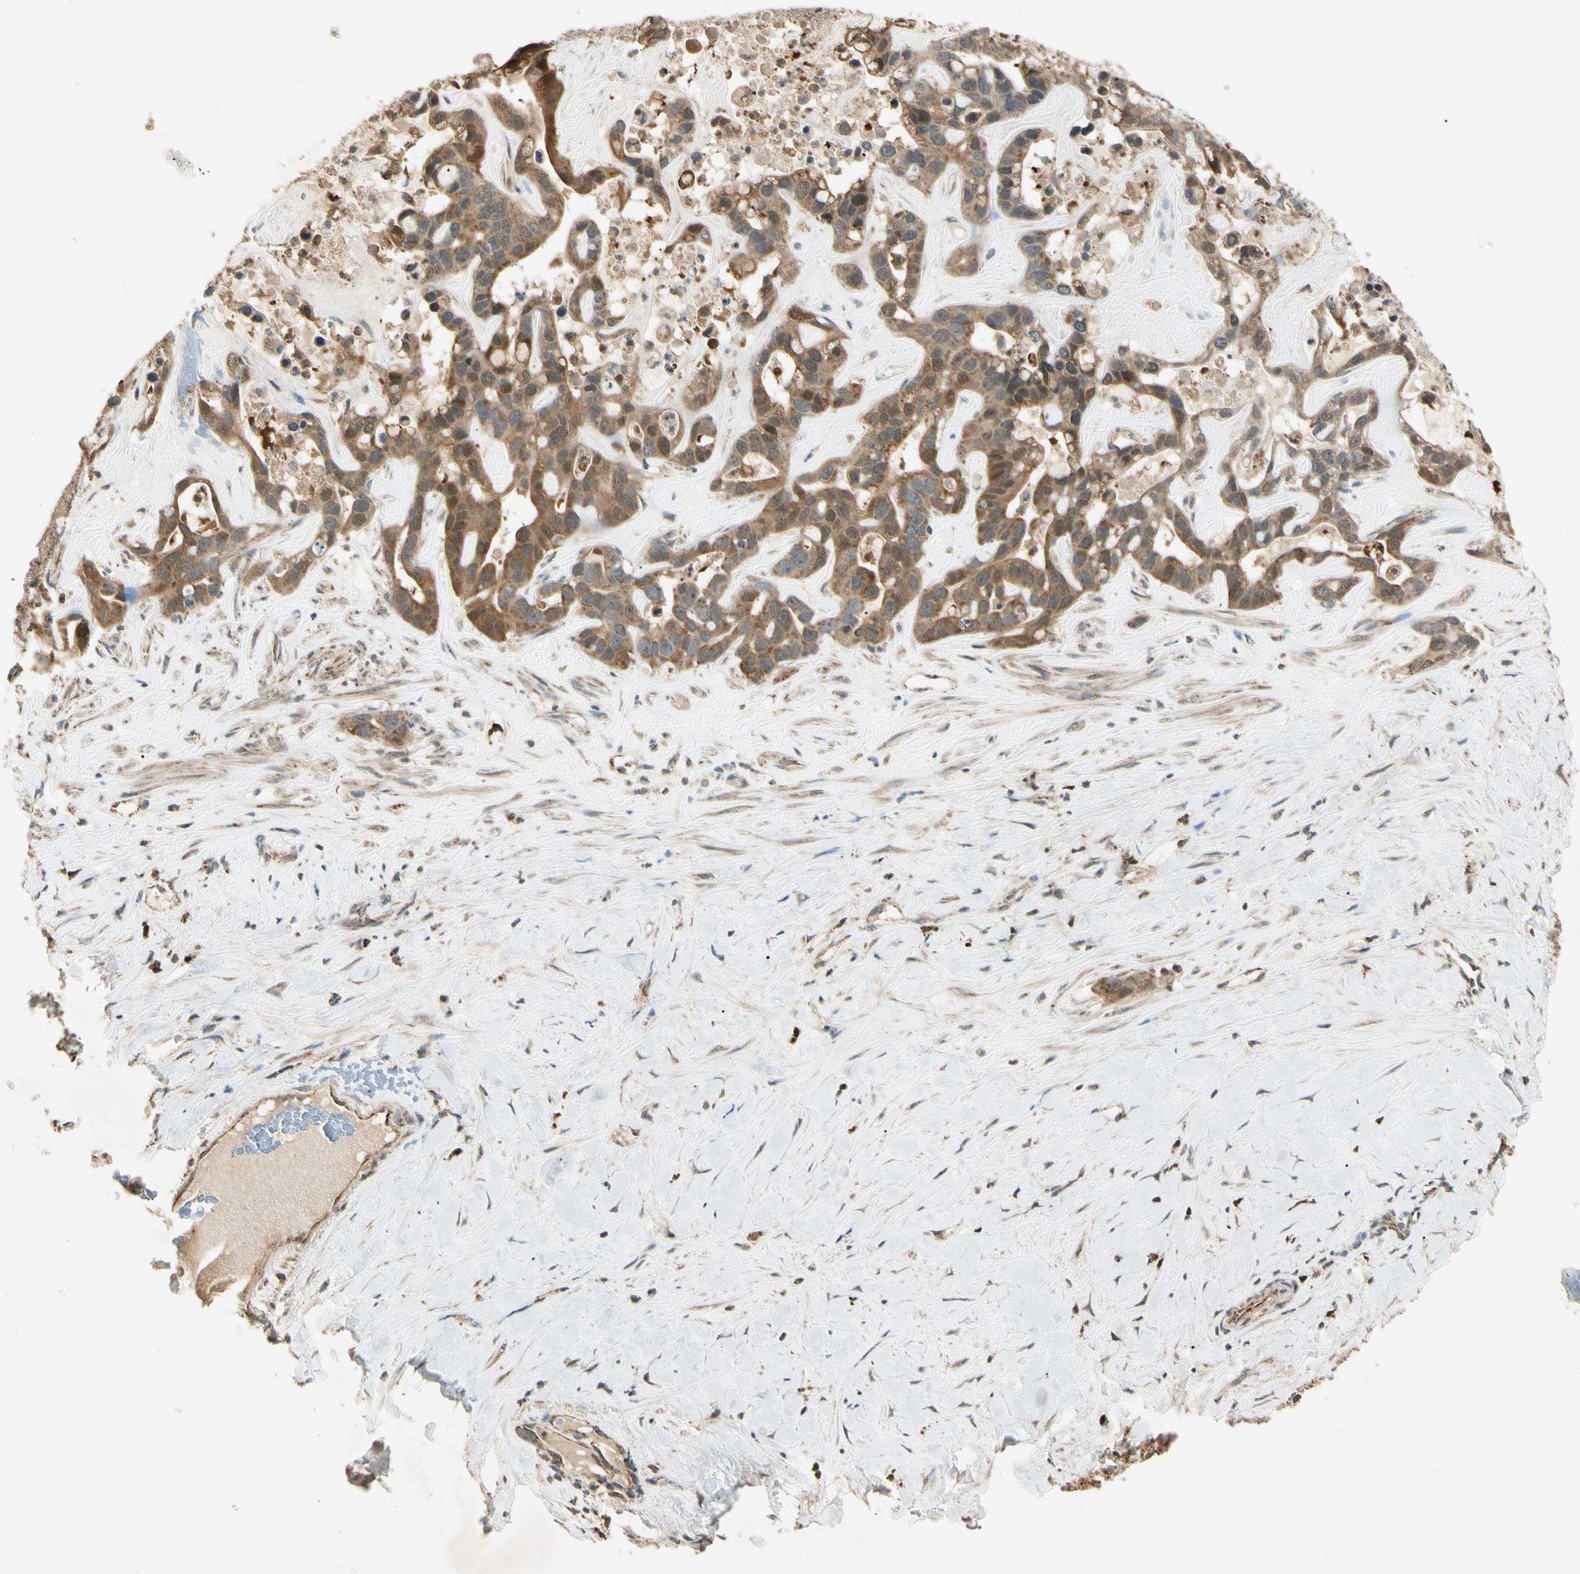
{"staining": {"intensity": "moderate", "quantity": ">75%", "location": "cytoplasmic/membranous"}, "tissue": "liver cancer", "cell_type": "Tumor cells", "image_type": "cancer", "snomed": [{"axis": "morphology", "description": "Cholangiocarcinoma"}, {"axis": "topography", "description": "Liver"}], "caption": "IHC micrograph of neoplastic tissue: human cholangiocarcinoma (liver) stained using immunohistochemistry (IHC) shows medium levels of moderate protein expression localized specifically in the cytoplasmic/membranous of tumor cells, appearing as a cytoplasmic/membranous brown color.", "gene": "PRDX5", "patient": {"sex": "female", "age": 65}}